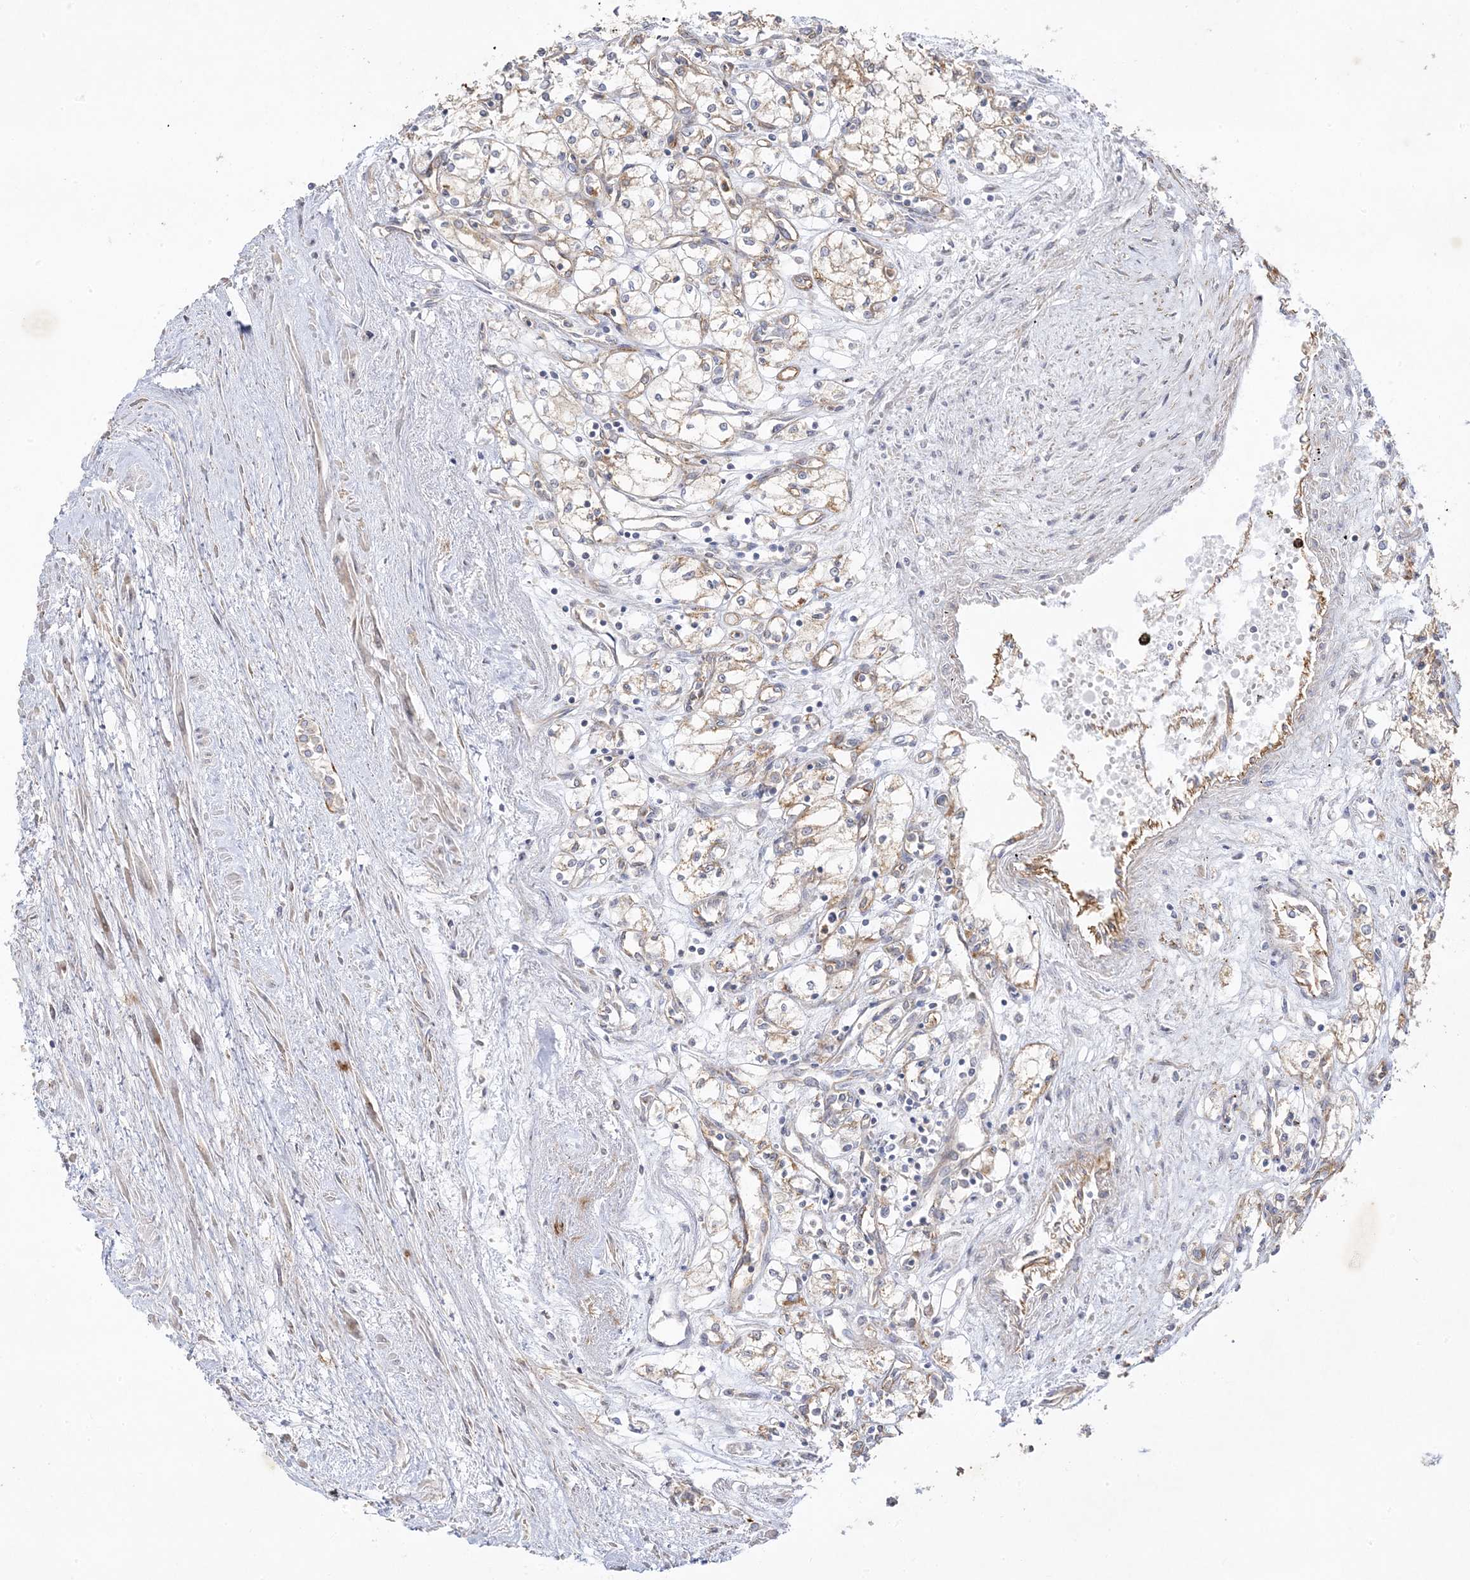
{"staining": {"intensity": "negative", "quantity": "none", "location": "none"}, "tissue": "renal cancer", "cell_type": "Tumor cells", "image_type": "cancer", "snomed": [{"axis": "morphology", "description": "Adenocarcinoma, NOS"}, {"axis": "topography", "description": "Kidney"}], "caption": "The photomicrograph reveals no staining of tumor cells in renal cancer.", "gene": "TRANK1", "patient": {"sex": "male", "age": 59}}